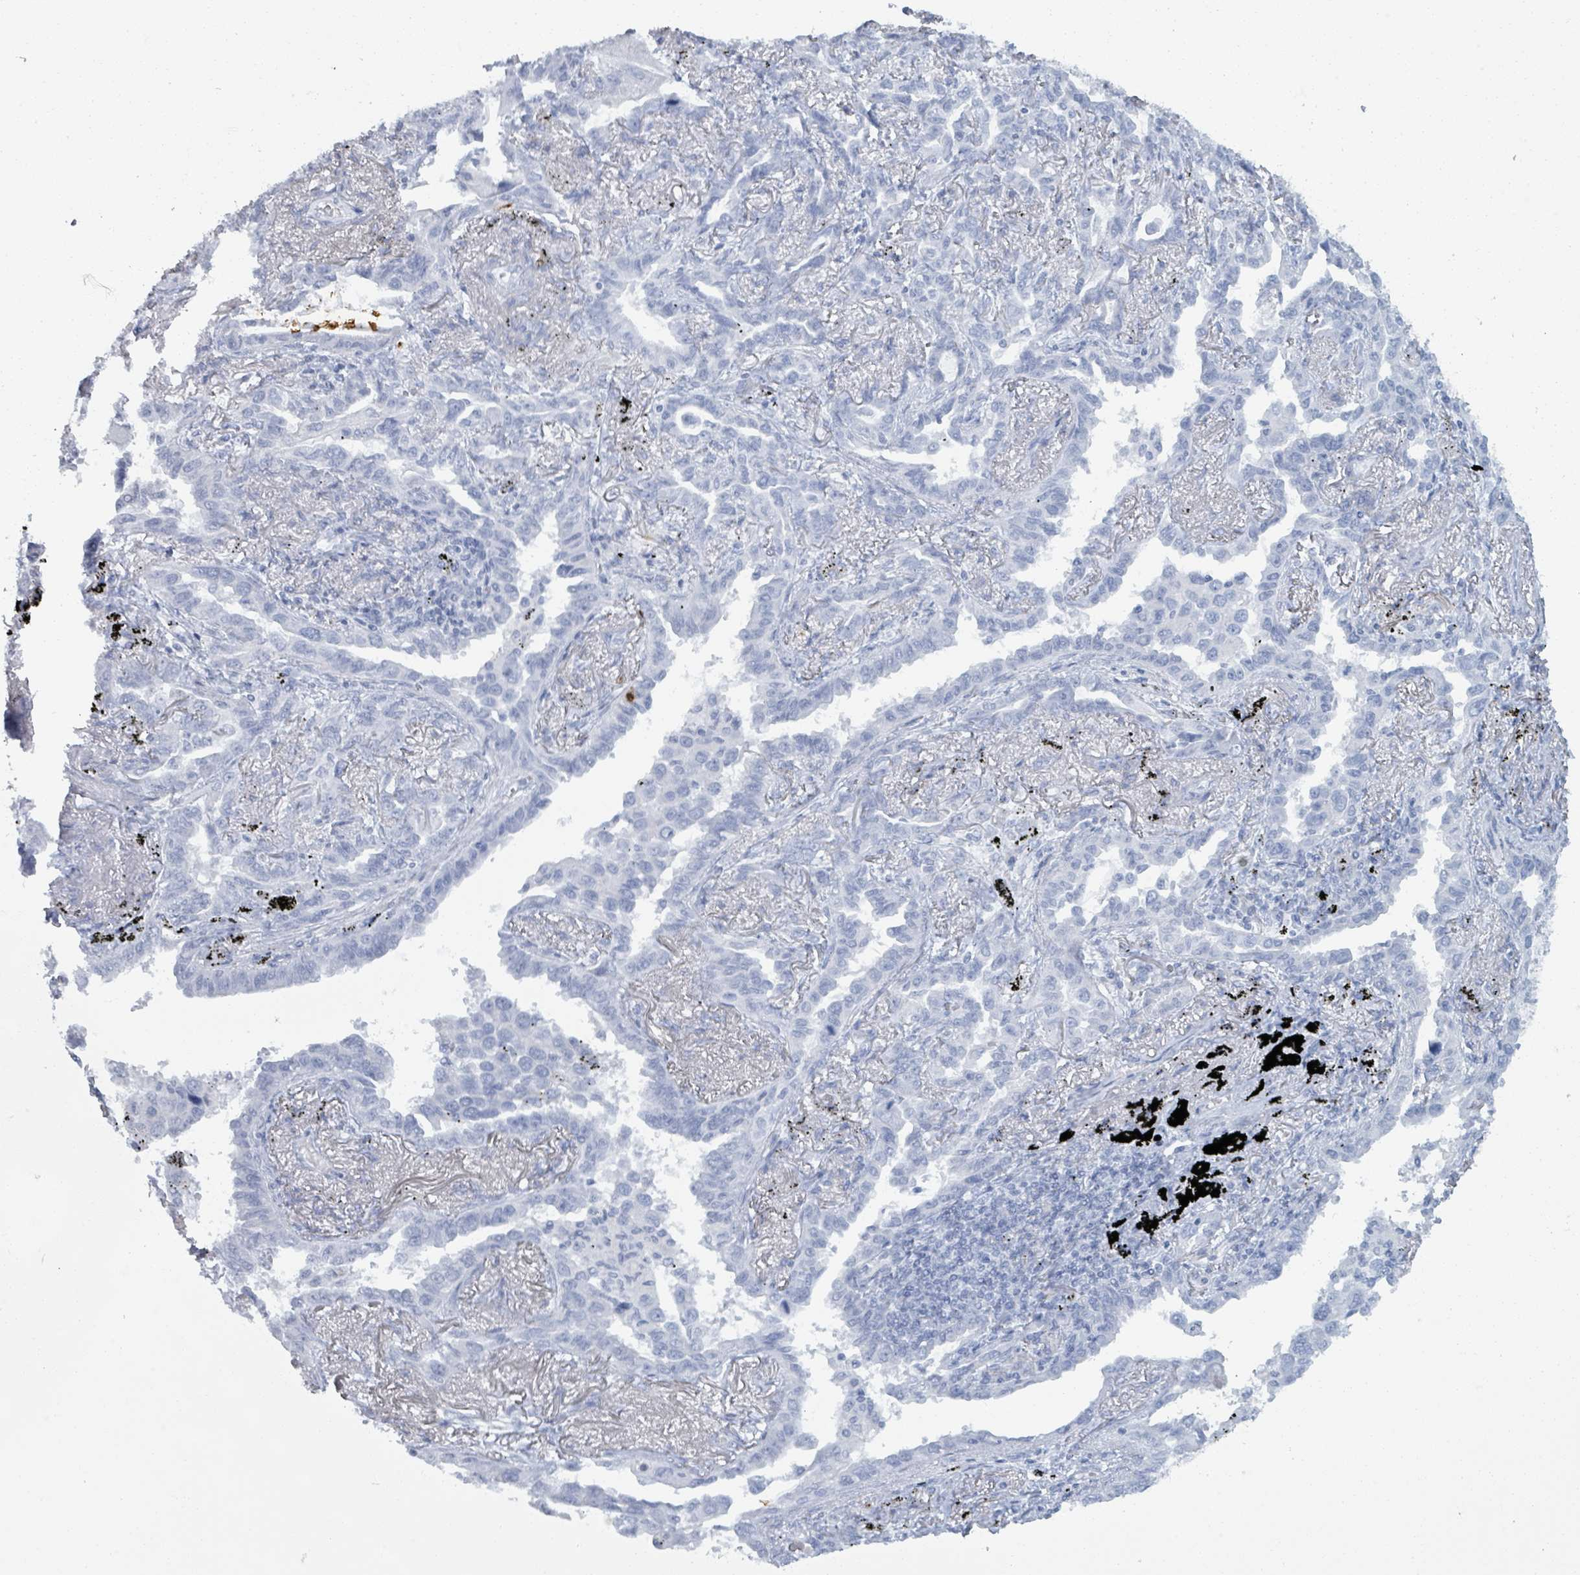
{"staining": {"intensity": "negative", "quantity": "none", "location": "none"}, "tissue": "lung cancer", "cell_type": "Tumor cells", "image_type": "cancer", "snomed": [{"axis": "morphology", "description": "Adenocarcinoma, NOS"}, {"axis": "topography", "description": "Lung"}], "caption": "This photomicrograph is of lung adenocarcinoma stained with immunohistochemistry to label a protein in brown with the nuclei are counter-stained blue. There is no expression in tumor cells.", "gene": "DEFA4", "patient": {"sex": "male", "age": 67}}